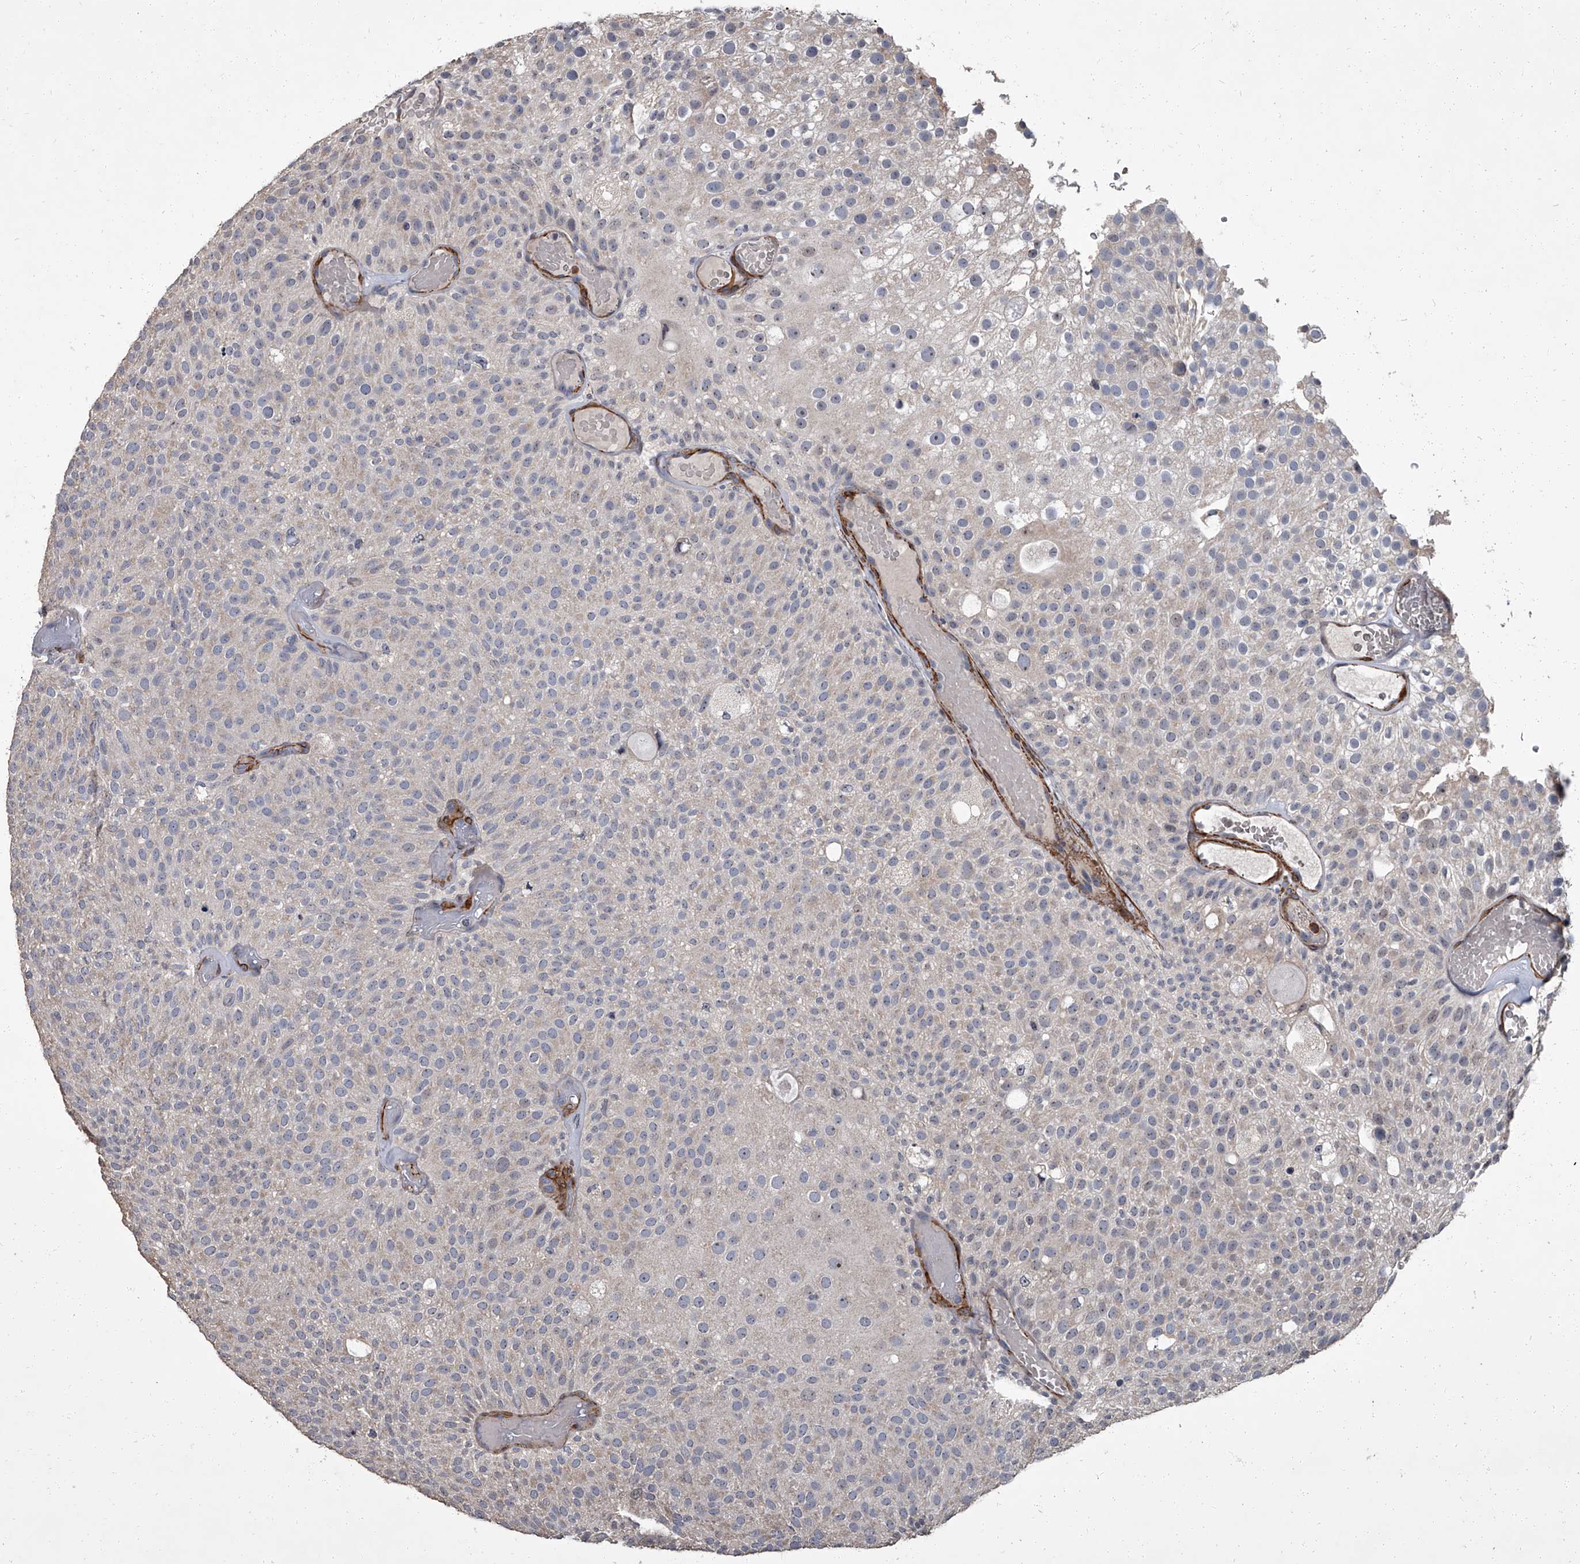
{"staining": {"intensity": "negative", "quantity": "none", "location": "none"}, "tissue": "urothelial cancer", "cell_type": "Tumor cells", "image_type": "cancer", "snomed": [{"axis": "morphology", "description": "Urothelial carcinoma, Low grade"}, {"axis": "topography", "description": "Urinary bladder"}], "caption": "Tumor cells are negative for brown protein staining in urothelial carcinoma (low-grade).", "gene": "SIRT4", "patient": {"sex": "male", "age": 78}}